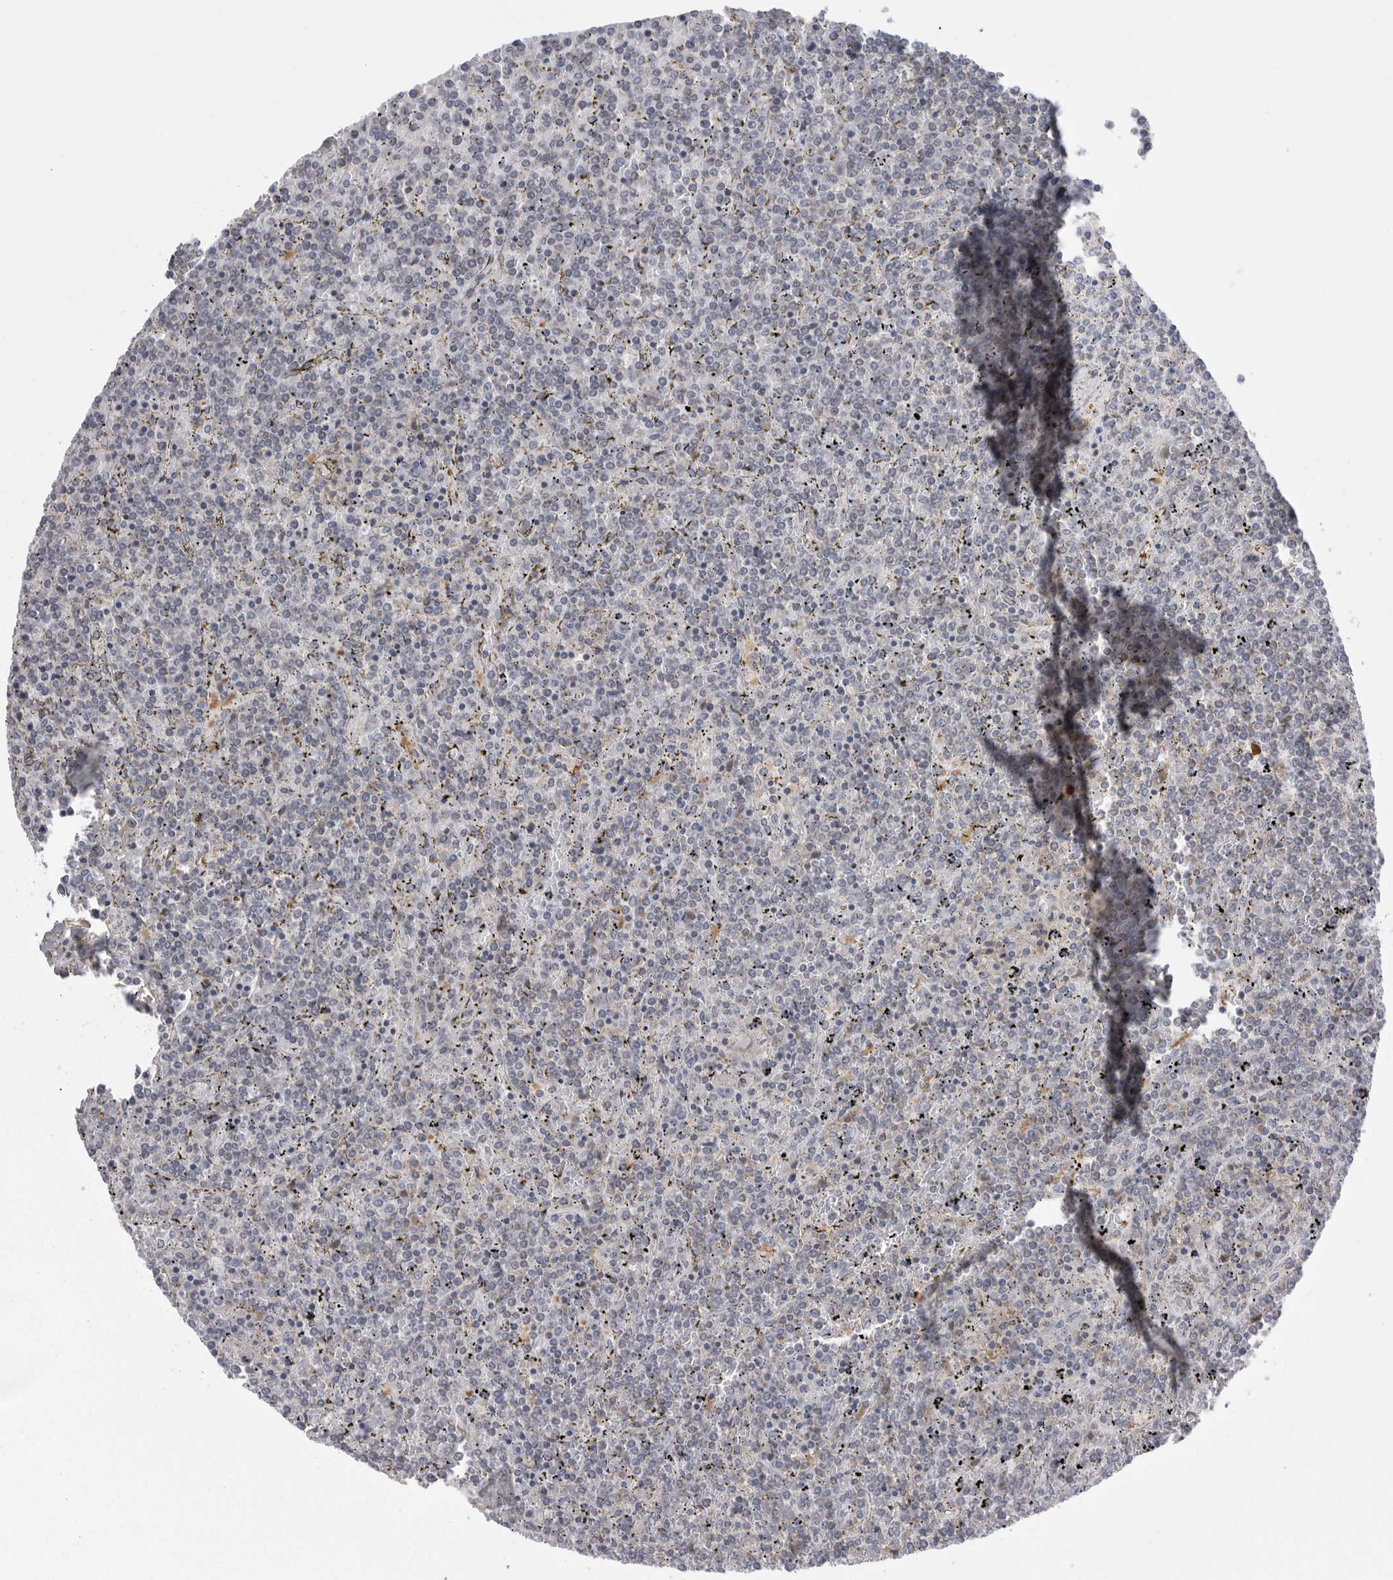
{"staining": {"intensity": "negative", "quantity": "none", "location": "none"}, "tissue": "lymphoma", "cell_type": "Tumor cells", "image_type": "cancer", "snomed": [{"axis": "morphology", "description": "Malignant lymphoma, non-Hodgkin's type, Low grade"}, {"axis": "topography", "description": "Spleen"}], "caption": "Immunohistochemistry (IHC) of human lymphoma shows no expression in tumor cells.", "gene": "KYAT3", "patient": {"sex": "female", "age": 19}}